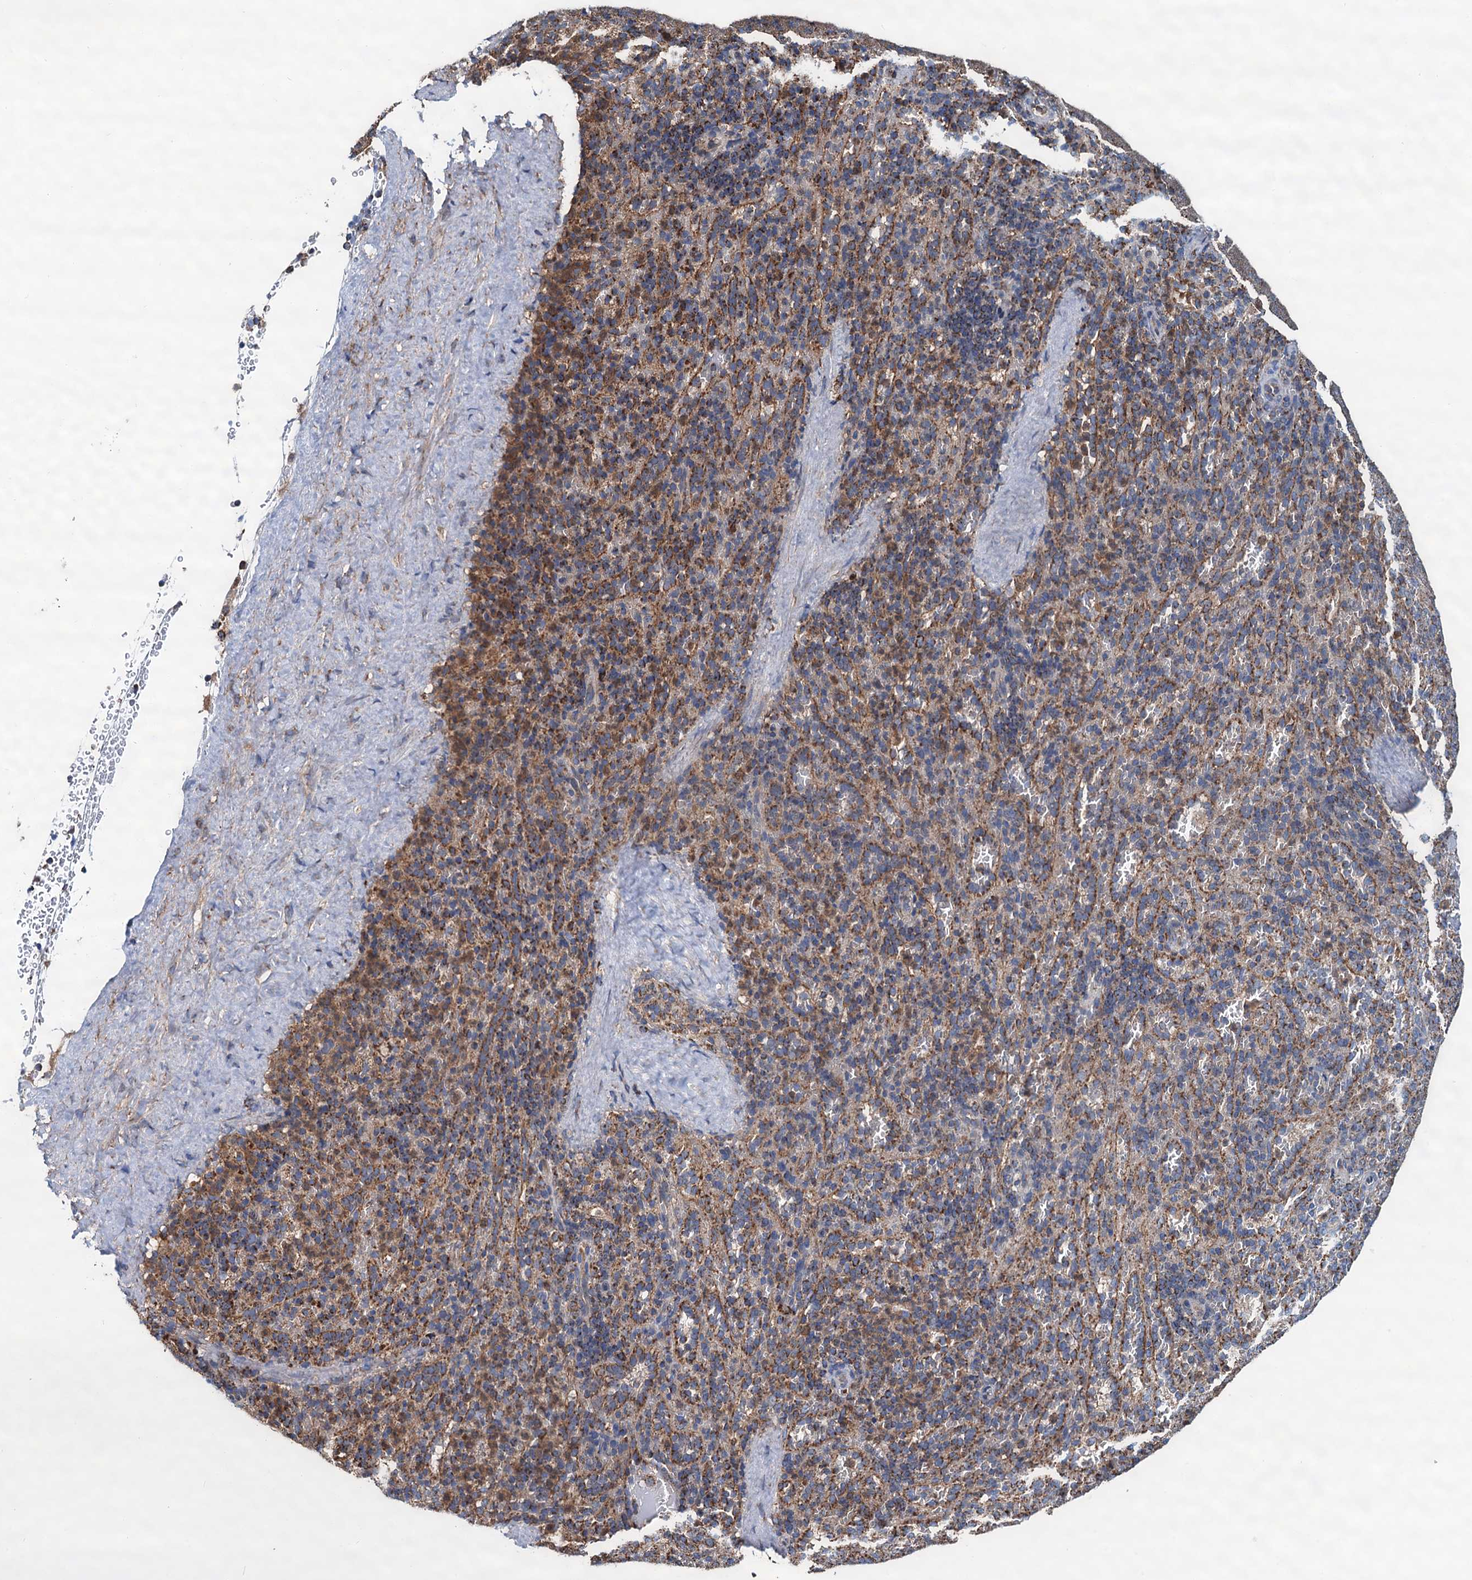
{"staining": {"intensity": "moderate", "quantity": "25%-75%", "location": "cytoplasmic/membranous"}, "tissue": "spleen", "cell_type": "Cells in red pulp", "image_type": "normal", "snomed": [{"axis": "morphology", "description": "Normal tissue, NOS"}, {"axis": "topography", "description": "Spleen"}], "caption": "Spleen stained with immunohistochemistry (IHC) reveals moderate cytoplasmic/membranous staining in about 25%-75% of cells in red pulp. Ihc stains the protein of interest in brown and the nuclei are stained blue.", "gene": "AAGAB", "patient": {"sex": "female", "age": 21}}